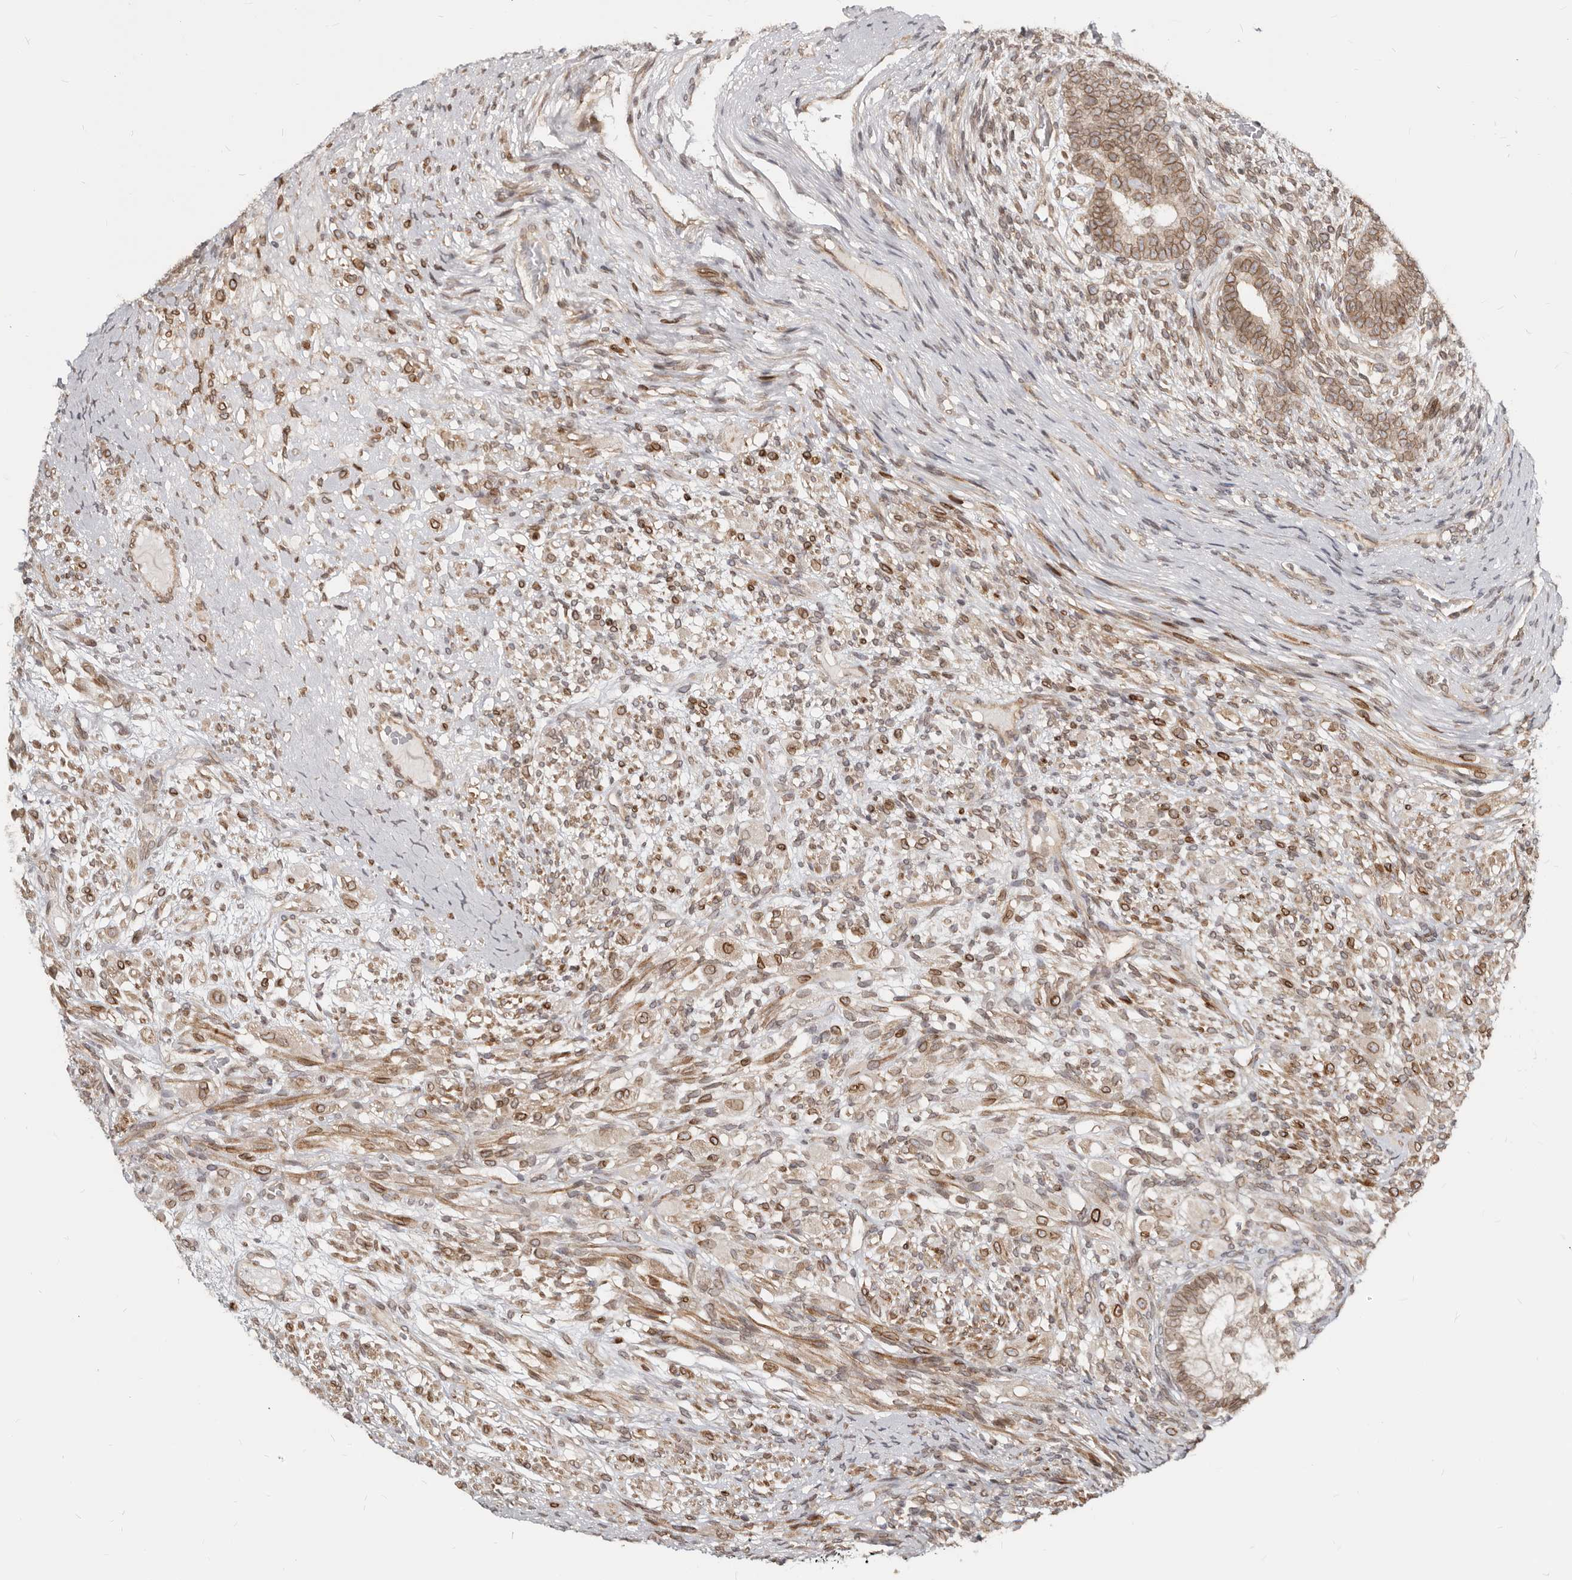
{"staining": {"intensity": "moderate", "quantity": ">75%", "location": "cytoplasmic/membranous,nuclear"}, "tissue": "testis cancer", "cell_type": "Tumor cells", "image_type": "cancer", "snomed": [{"axis": "morphology", "description": "Seminoma, NOS"}, {"axis": "morphology", "description": "Carcinoma, Embryonal, NOS"}, {"axis": "topography", "description": "Testis"}], "caption": "Immunohistochemistry photomicrograph of neoplastic tissue: testis cancer (seminoma) stained using immunohistochemistry (IHC) reveals medium levels of moderate protein expression localized specifically in the cytoplasmic/membranous and nuclear of tumor cells, appearing as a cytoplasmic/membranous and nuclear brown color.", "gene": "NUP153", "patient": {"sex": "male", "age": 28}}